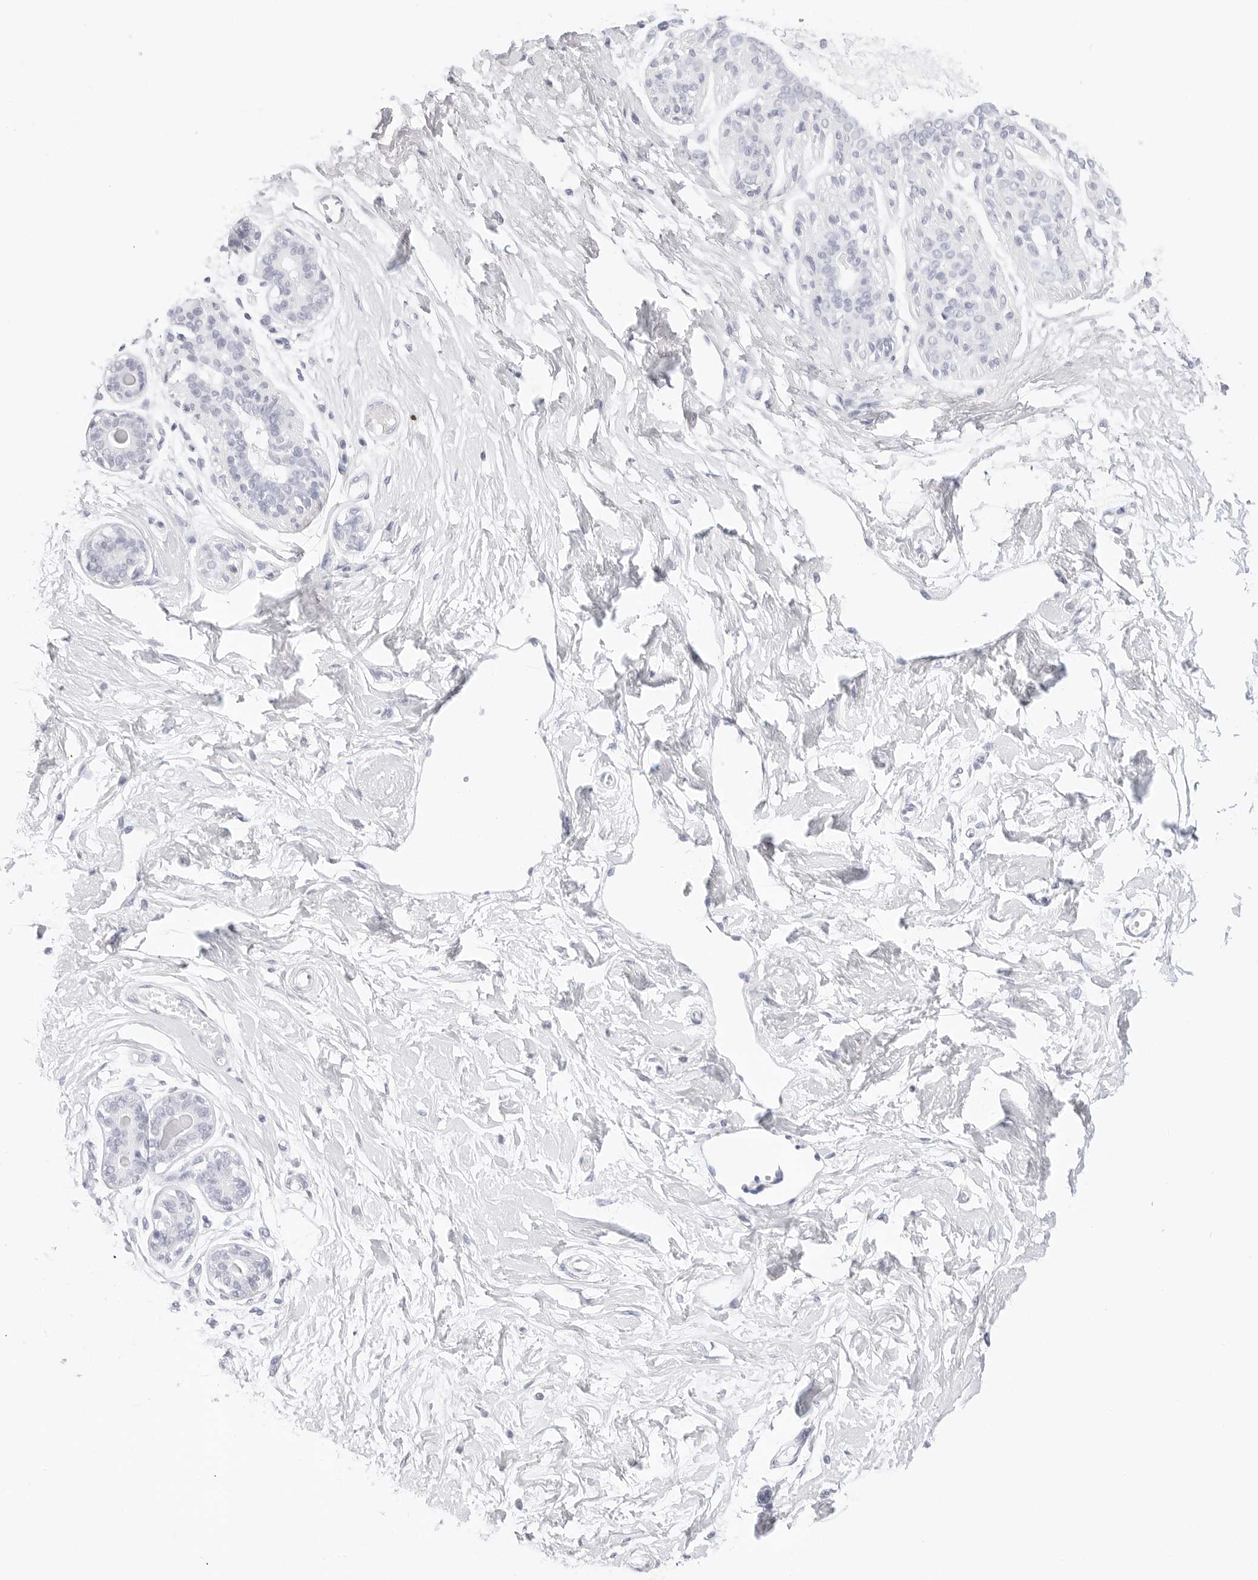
{"staining": {"intensity": "negative", "quantity": "none", "location": "none"}, "tissue": "breast", "cell_type": "Adipocytes", "image_type": "normal", "snomed": [{"axis": "morphology", "description": "Normal tissue, NOS"}, {"axis": "topography", "description": "Breast"}], "caption": "The micrograph displays no staining of adipocytes in unremarkable breast.", "gene": "TFF2", "patient": {"sex": "female", "age": 45}}